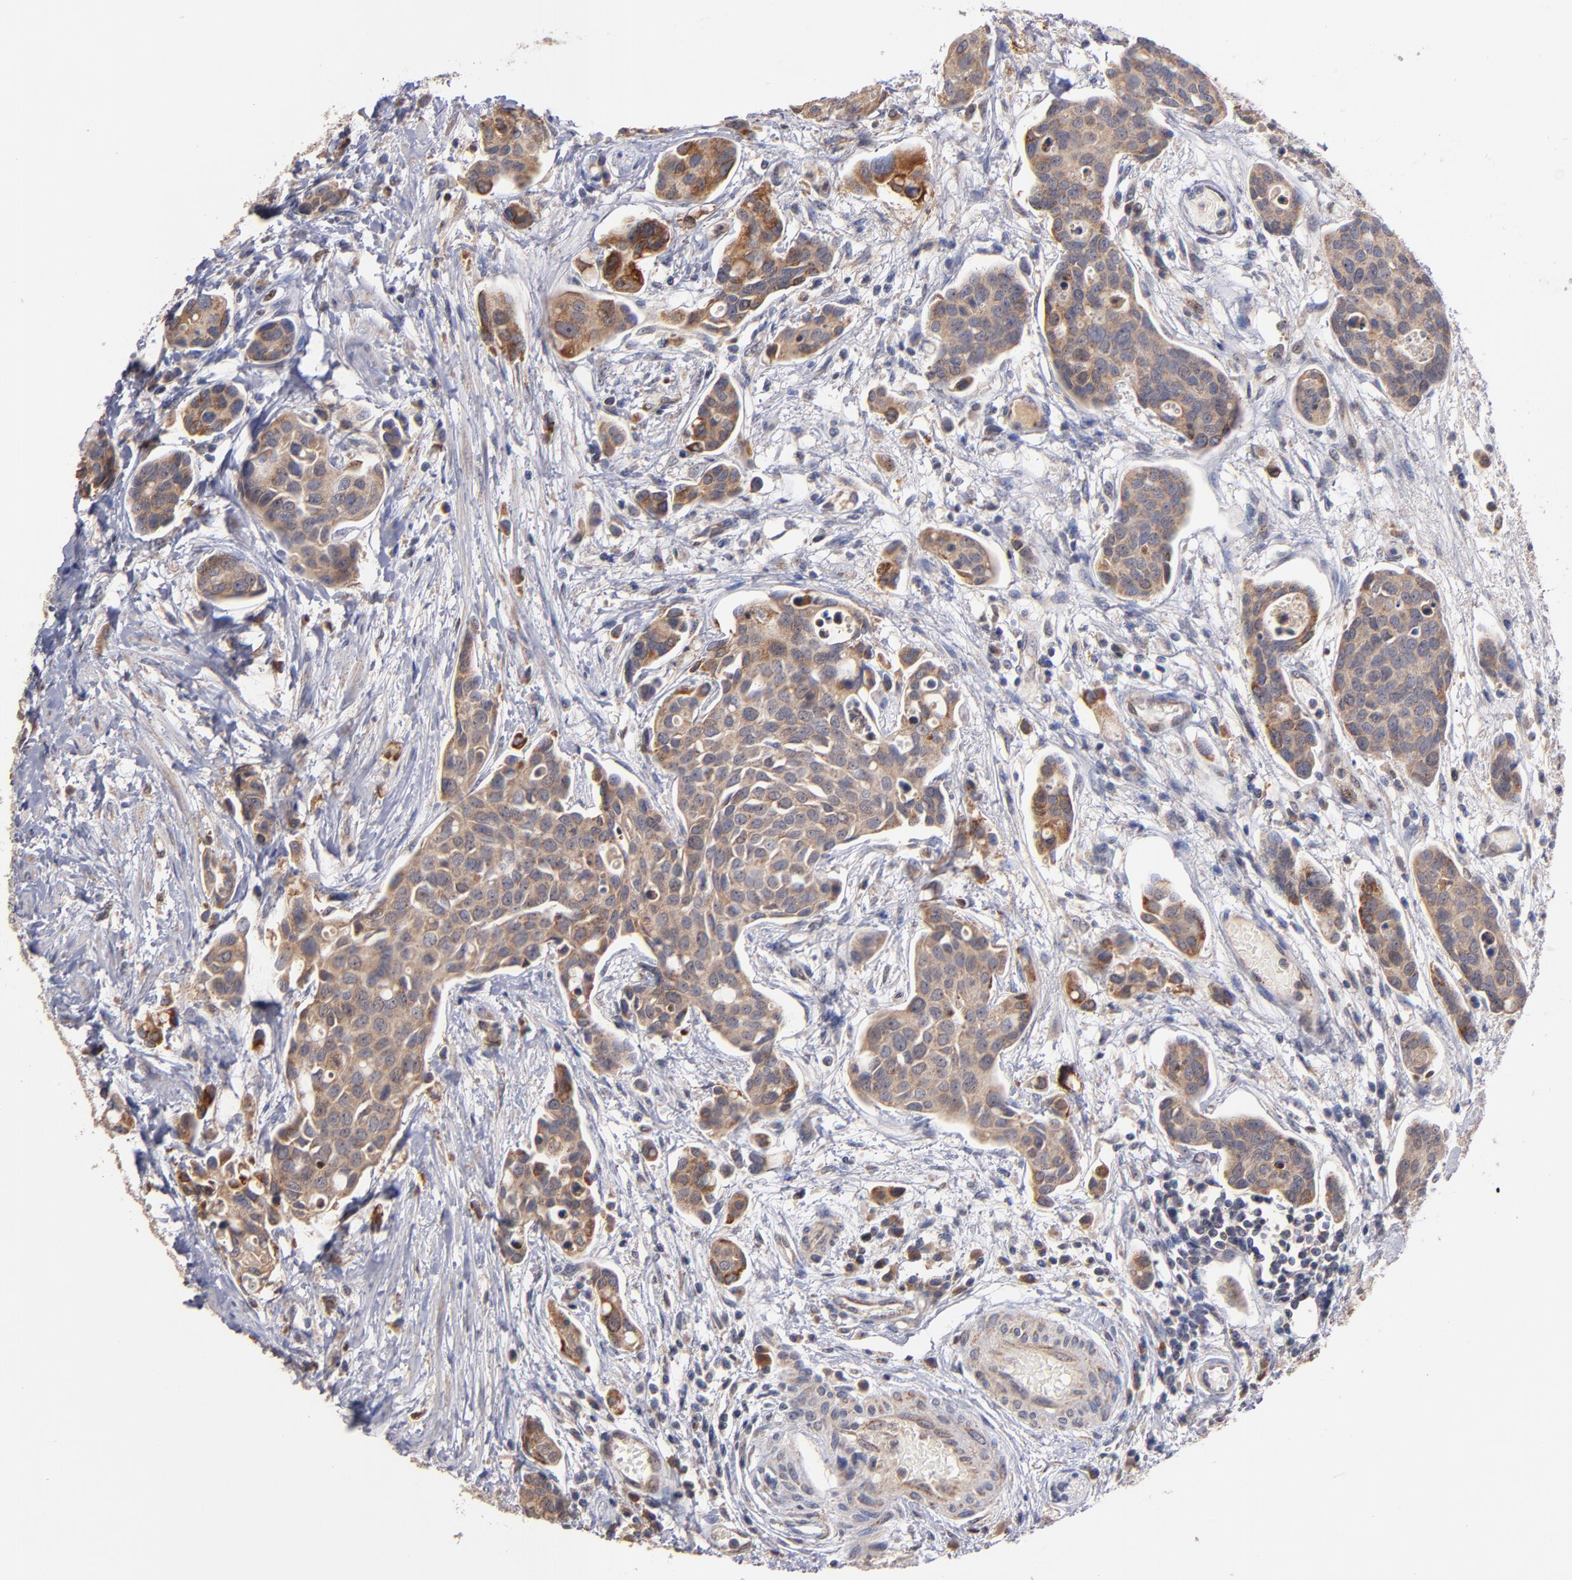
{"staining": {"intensity": "weak", "quantity": ">75%", "location": "cytoplasmic/membranous"}, "tissue": "urothelial cancer", "cell_type": "Tumor cells", "image_type": "cancer", "snomed": [{"axis": "morphology", "description": "Urothelial carcinoma, High grade"}, {"axis": "topography", "description": "Urinary bladder"}], "caption": "Protein staining of high-grade urothelial carcinoma tissue reveals weak cytoplasmic/membranous positivity in approximately >75% of tumor cells.", "gene": "DIABLO", "patient": {"sex": "male", "age": 78}}